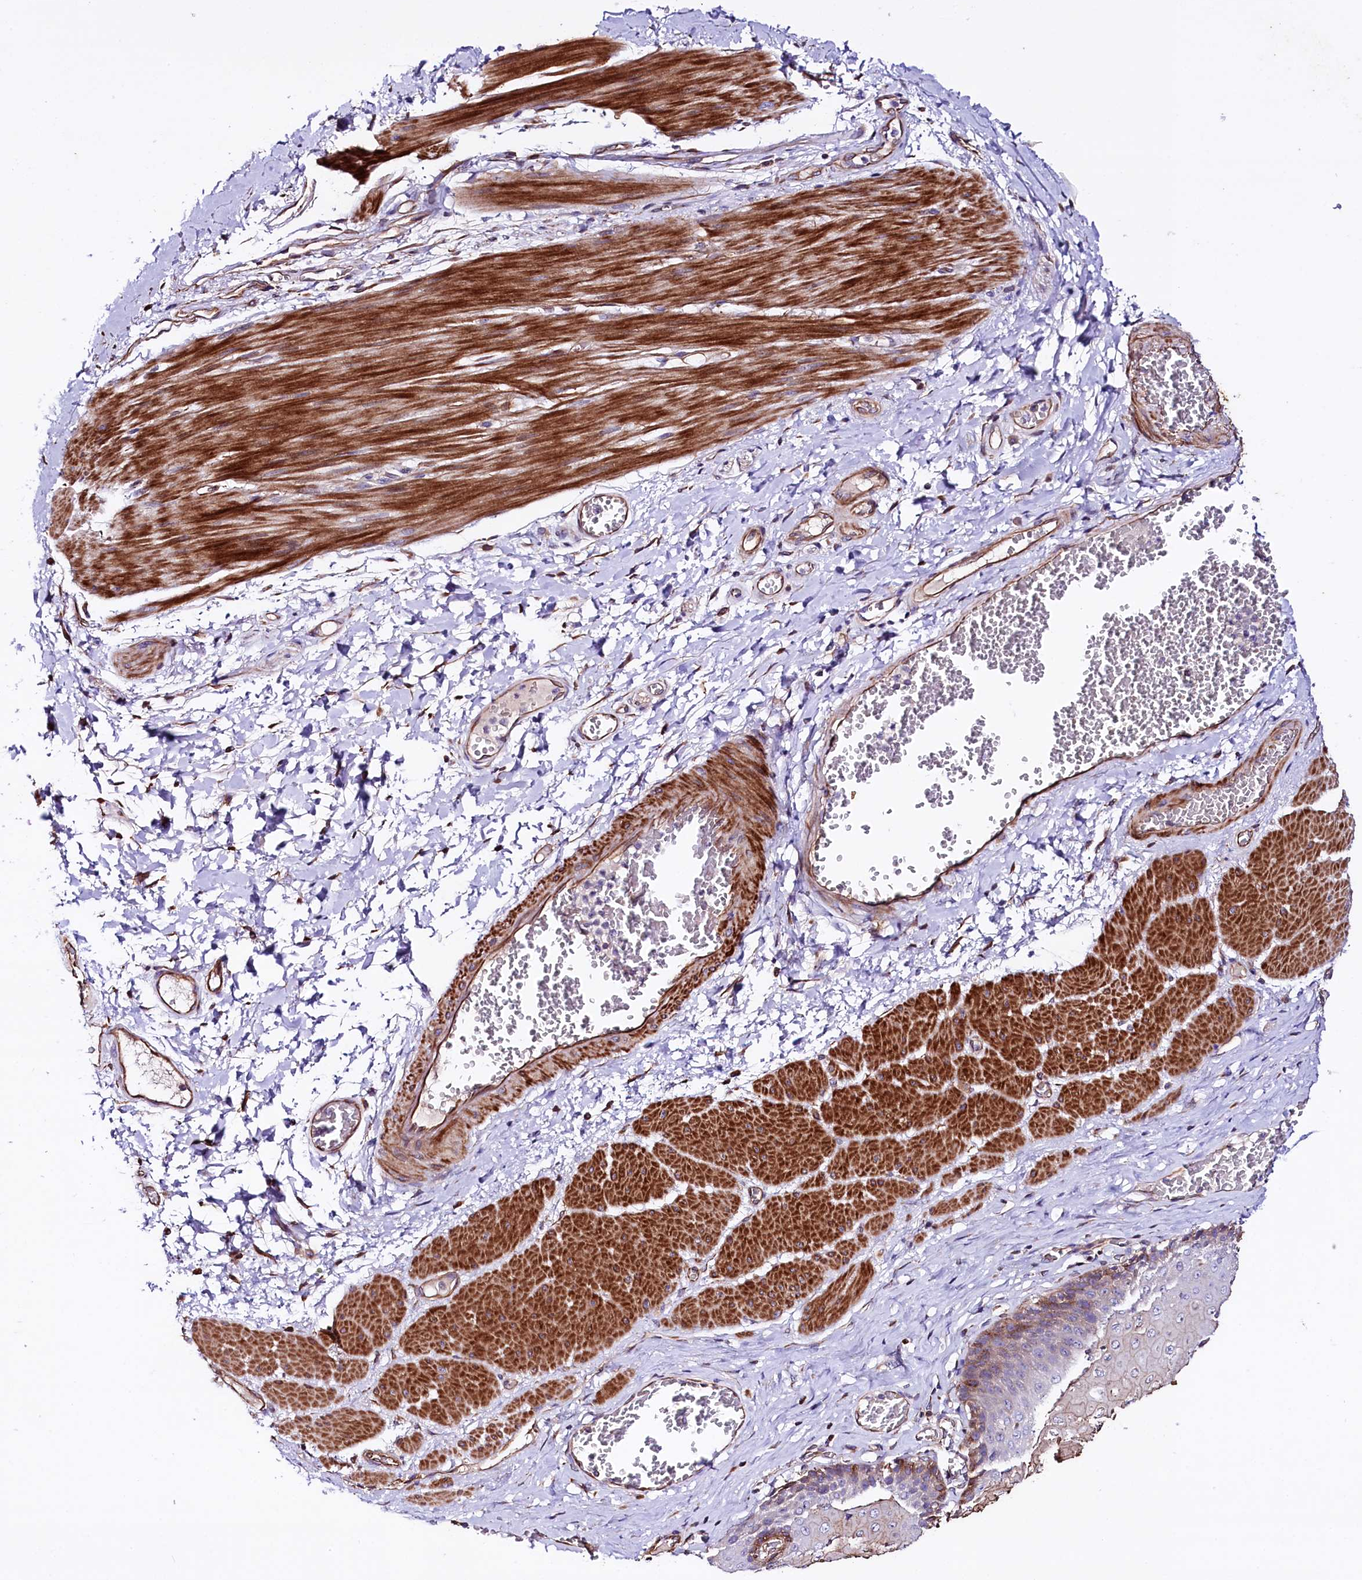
{"staining": {"intensity": "moderate", "quantity": "25%-75%", "location": "cytoplasmic/membranous"}, "tissue": "esophagus", "cell_type": "Squamous epithelial cells", "image_type": "normal", "snomed": [{"axis": "morphology", "description": "Normal tissue, NOS"}, {"axis": "topography", "description": "Esophagus"}], "caption": "Normal esophagus demonstrates moderate cytoplasmic/membranous staining in about 25%-75% of squamous epithelial cells.", "gene": "SLC7A1", "patient": {"sex": "male", "age": 60}}